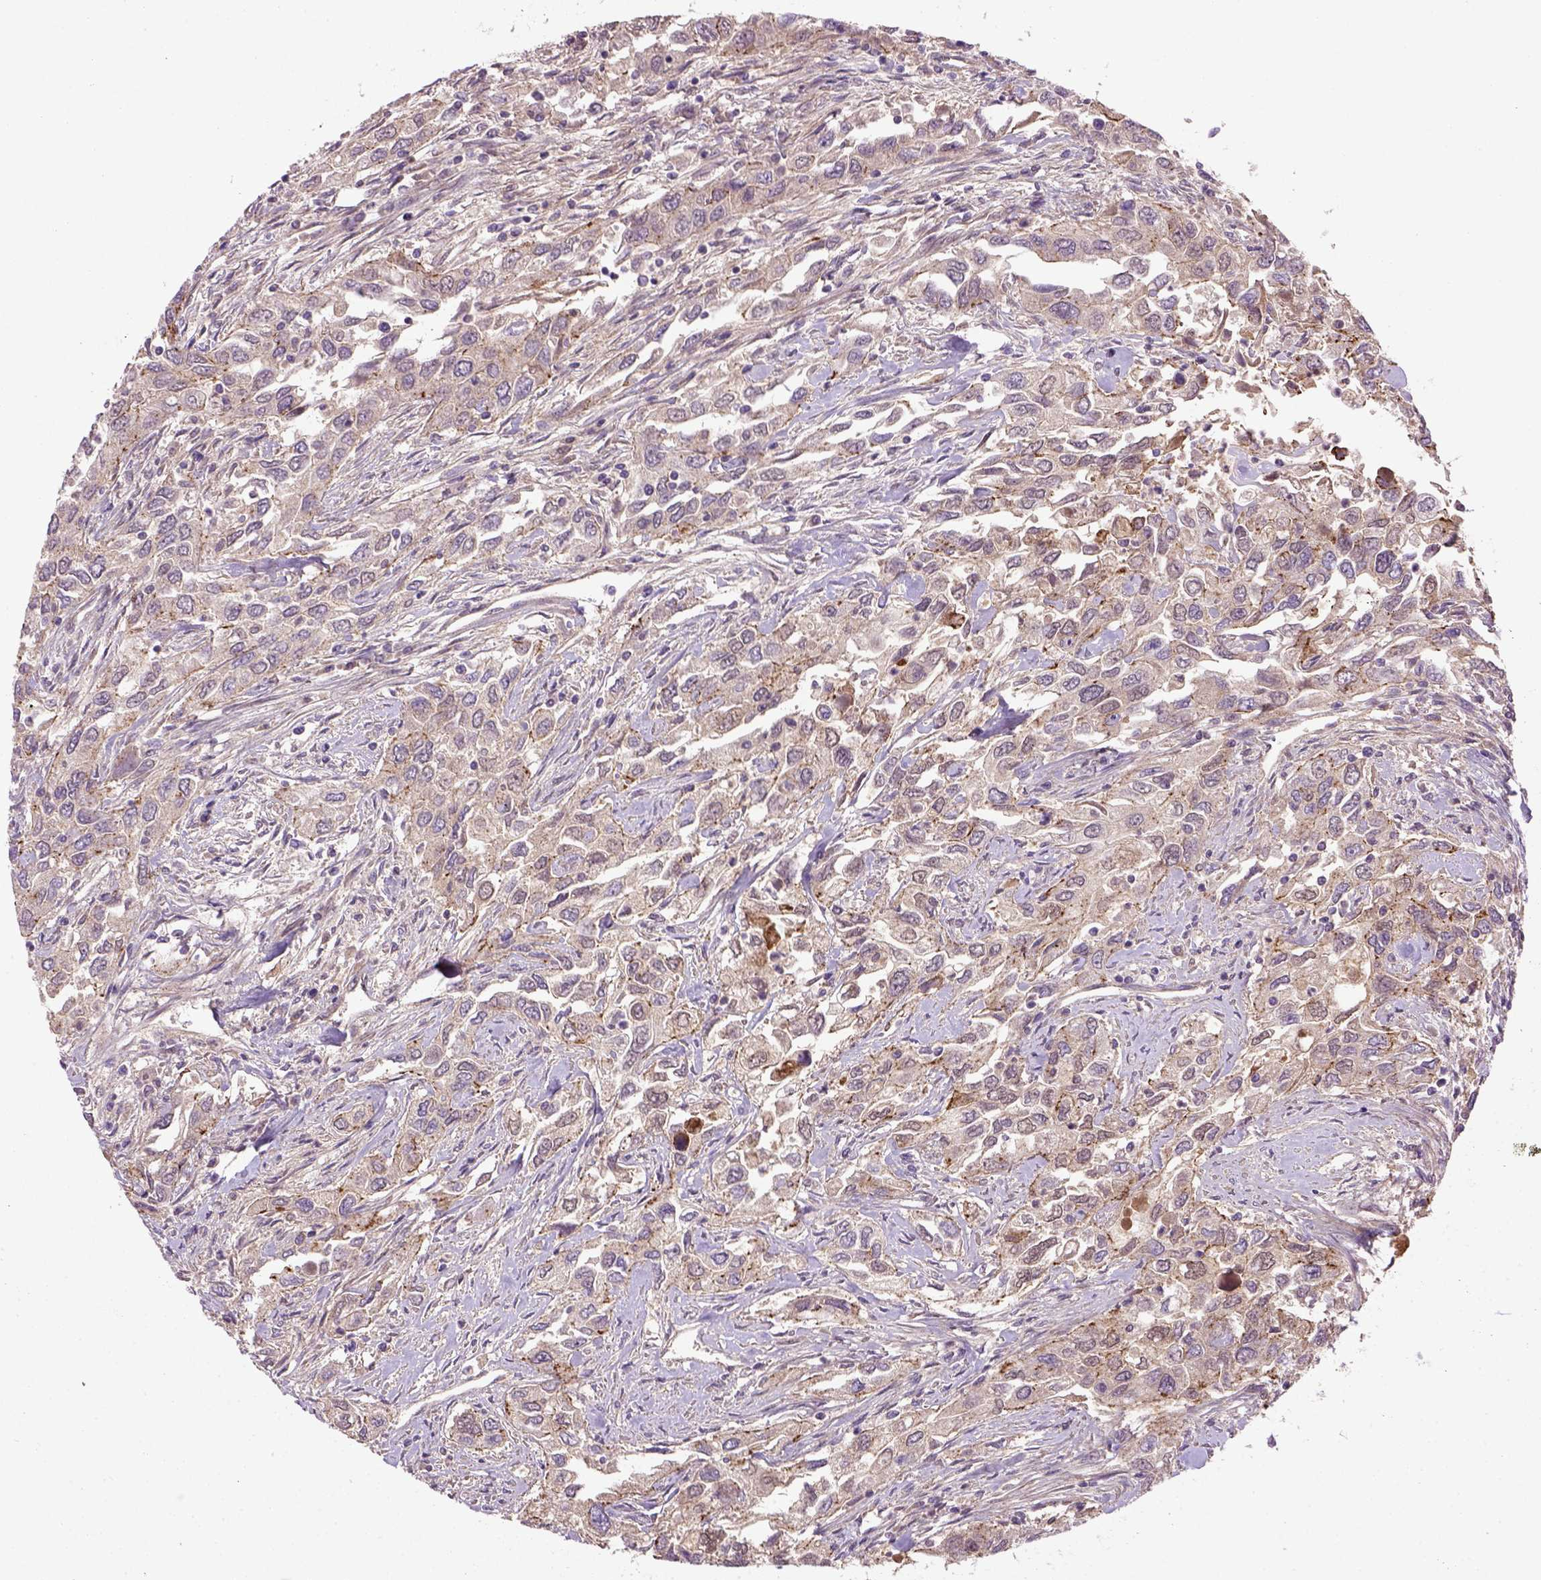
{"staining": {"intensity": "strong", "quantity": "<25%", "location": "cytoplasmic/membranous"}, "tissue": "urothelial cancer", "cell_type": "Tumor cells", "image_type": "cancer", "snomed": [{"axis": "morphology", "description": "Urothelial carcinoma, High grade"}, {"axis": "topography", "description": "Urinary bladder"}], "caption": "A micrograph of human urothelial cancer stained for a protein displays strong cytoplasmic/membranous brown staining in tumor cells.", "gene": "CDH1", "patient": {"sex": "male", "age": 76}}